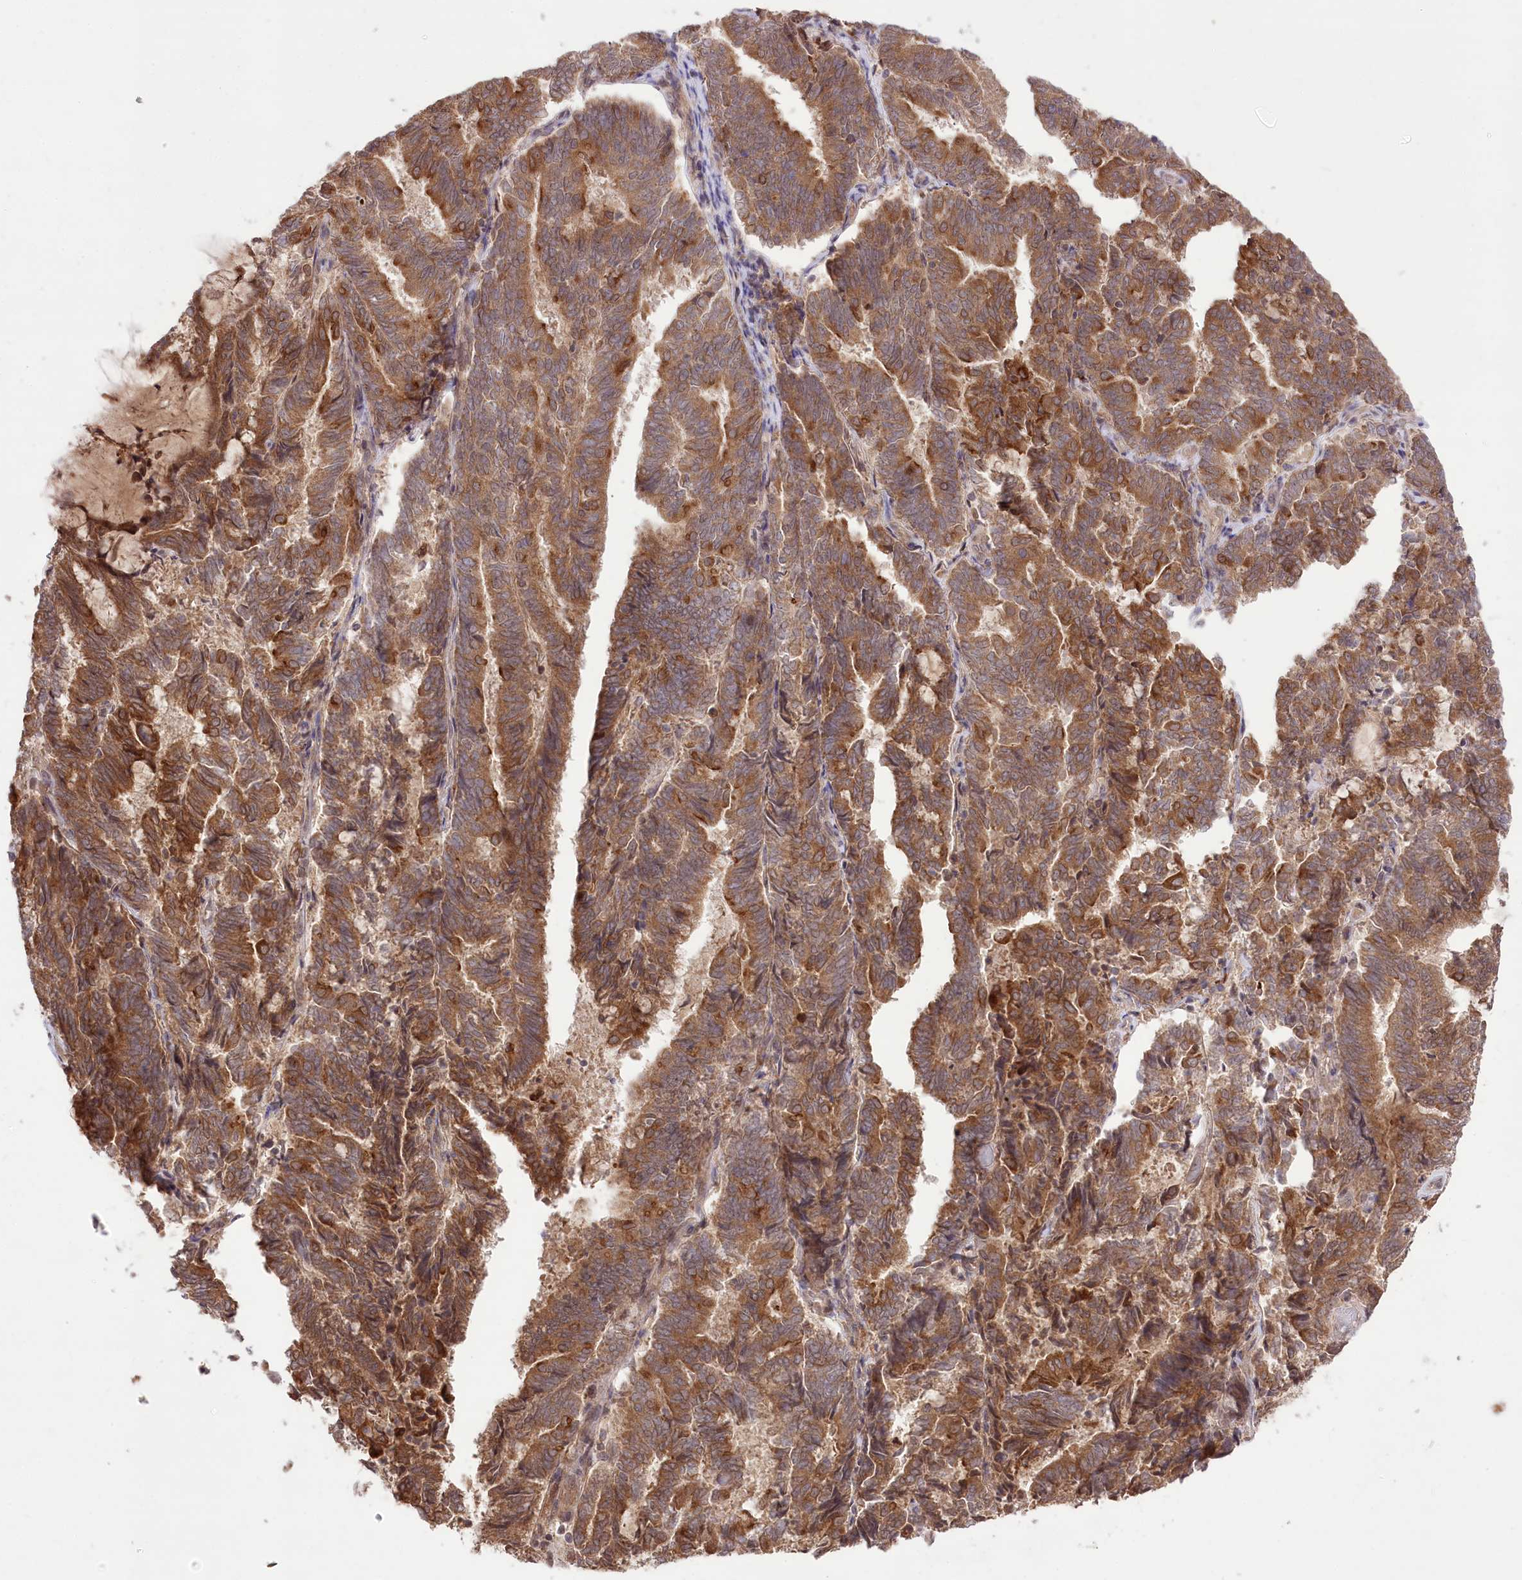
{"staining": {"intensity": "strong", "quantity": ">75%", "location": "cytoplasmic/membranous"}, "tissue": "endometrial cancer", "cell_type": "Tumor cells", "image_type": "cancer", "snomed": [{"axis": "morphology", "description": "Adenocarcinoma, NOS"}, {"axis": "topography", "description": "Endometrium"}], "caption": "Tumor cells show high levels of strong cytoplasmic/membranous staining in approximately >75% of cells in human endometrial cancer.", "gene": "HELT", "patient": {"sex": "female", "age": 80}}